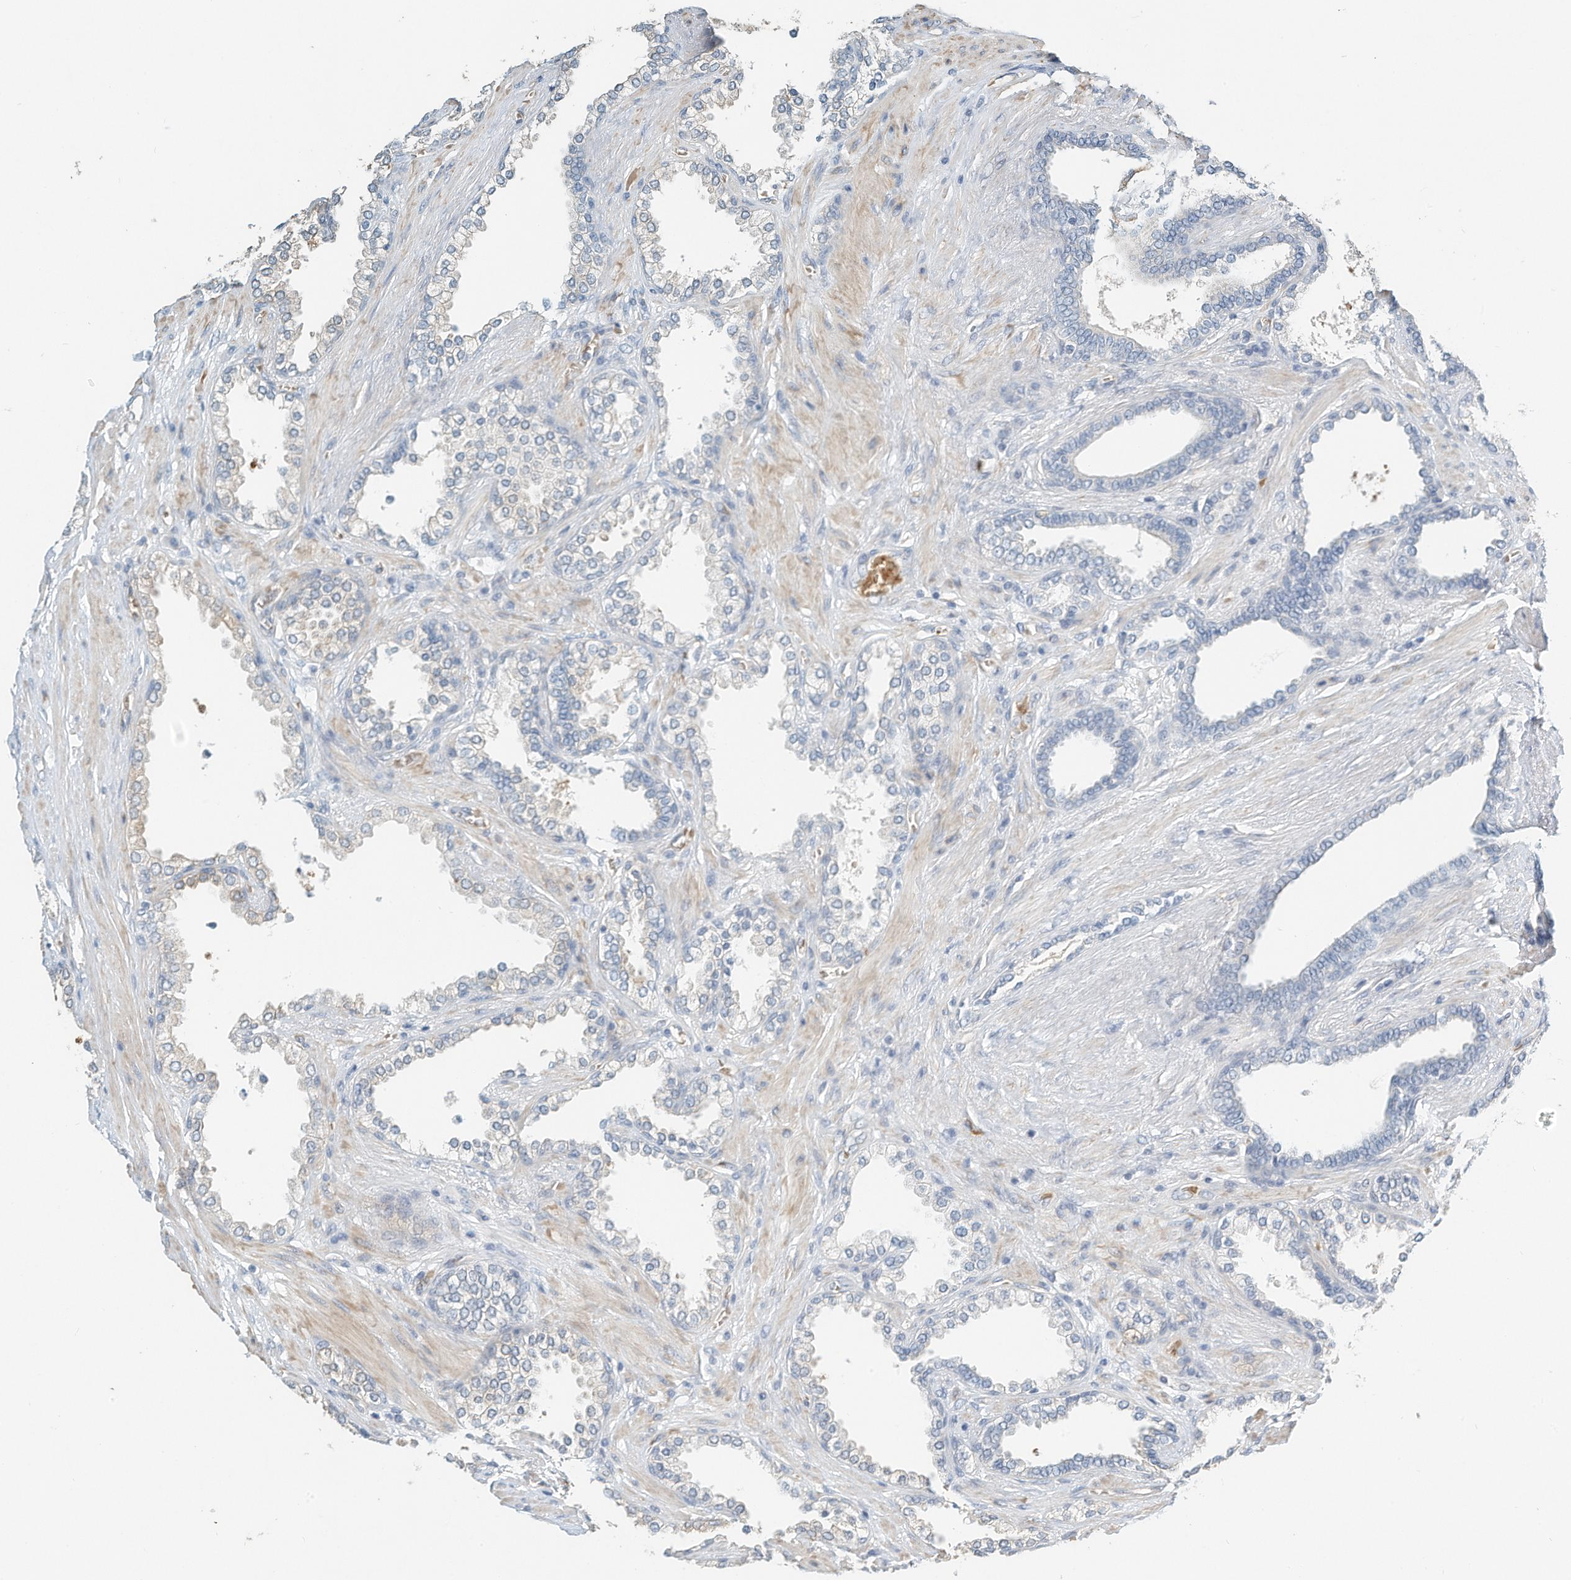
{"staining": {"intensity": "negative", "quantity": "none", "location": "none"}, "tissue": "prostate cancer", "cell_type": "Tumor cells", "image_type": "cancer", "snomed": [{"axis": "morphology", "description": "Adenocarcinoma, High grade"}, {"axis": "topography", "description": "Prostate"}], "caption": "An image of prostate cancer stained for a protein reveals no brown staining in tumor cells.", "gene": "RCAN3", "patient": {"sex": "male", "age": 61}}